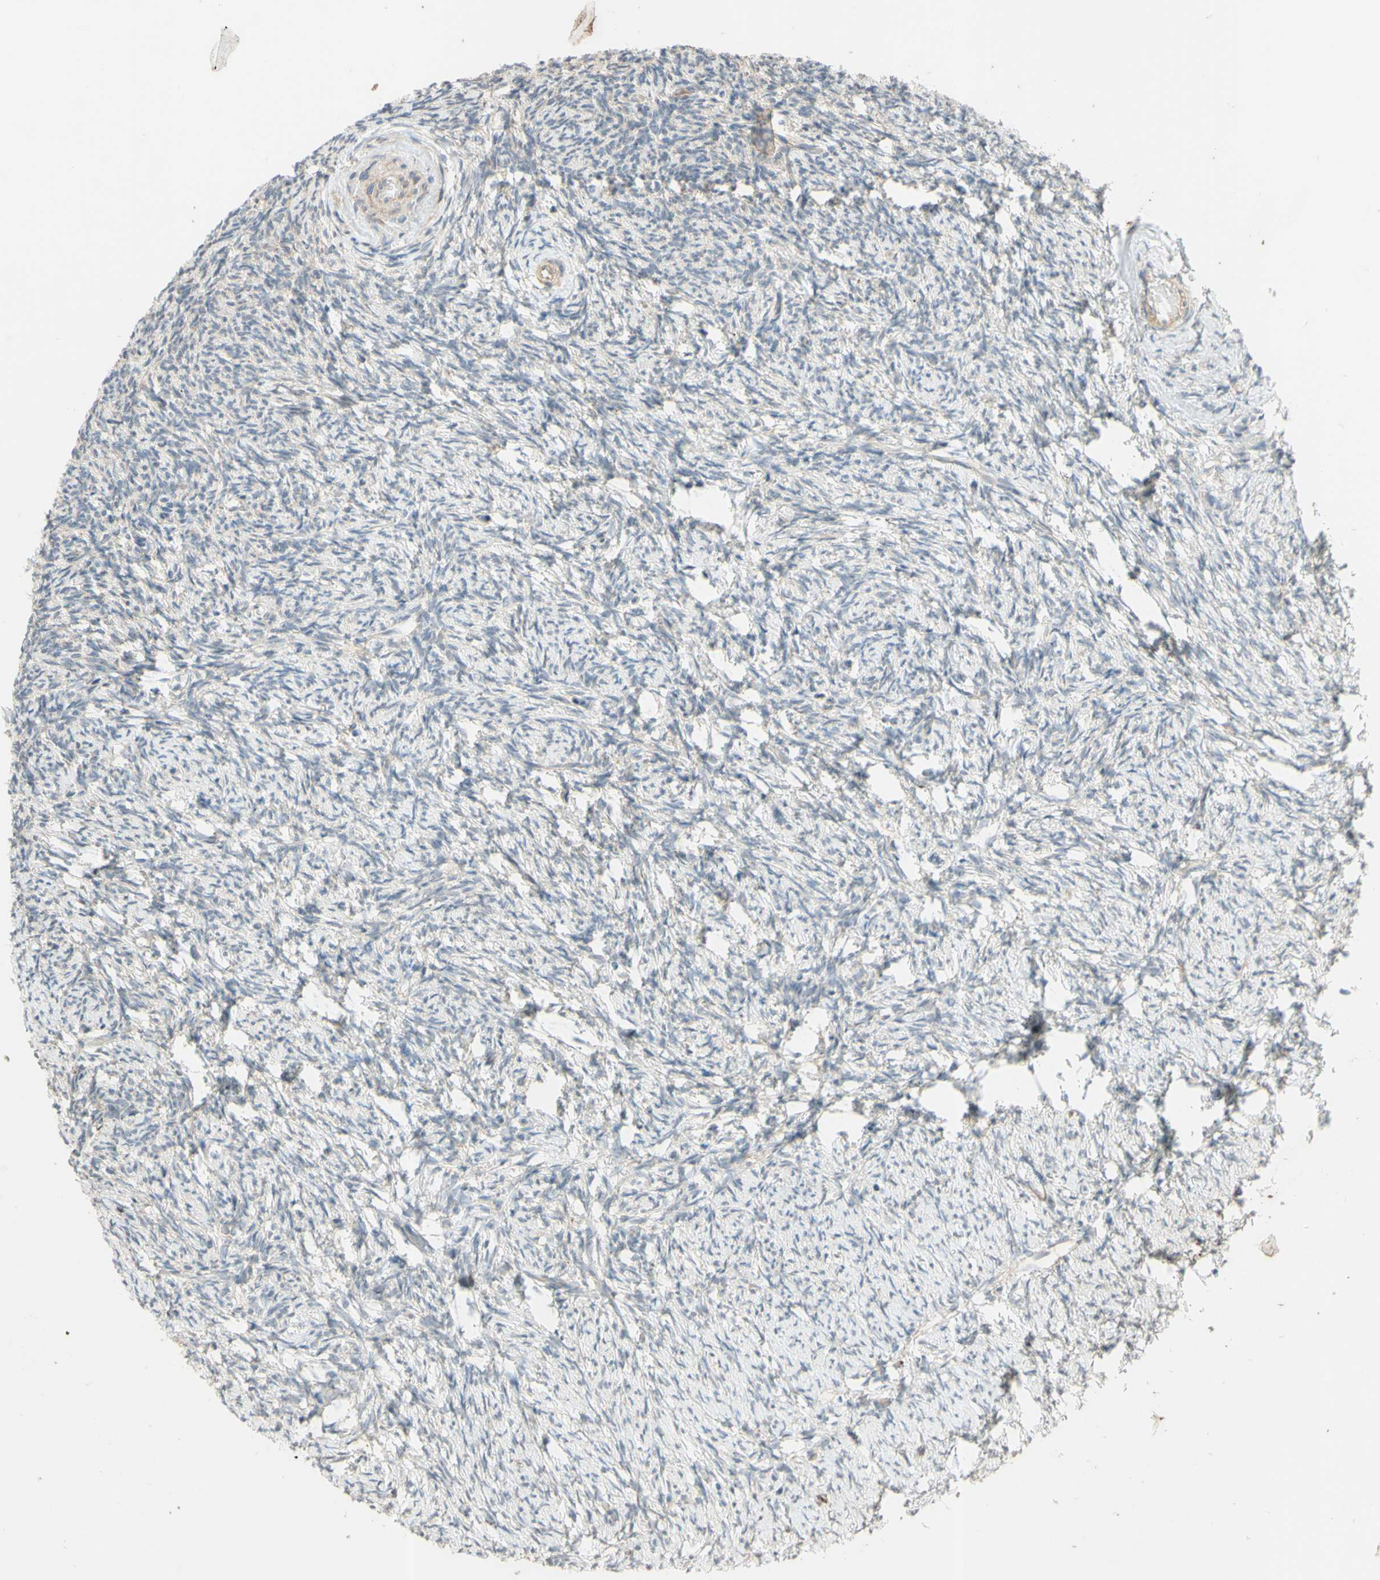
{"staining": {"intensity": "negative", "quantity": "none", "location": "none"}, "tissue": "ovary", "cell_type": "Ovarian stroma cells", "image_type": "normal", "snomed": [{"axis": "morphology", "description": "Normal tissue, NOS"}, {"axis": "topography", "description": "Ovary"}], "caption": "DAB (3,3'-diaminobenzidine) immunohistochemical staining of normal human ovary displays no significant positivity in ovarian stroma cells.", "gene": "GATA1", "patient": {"sex": "female", "age": 60}}